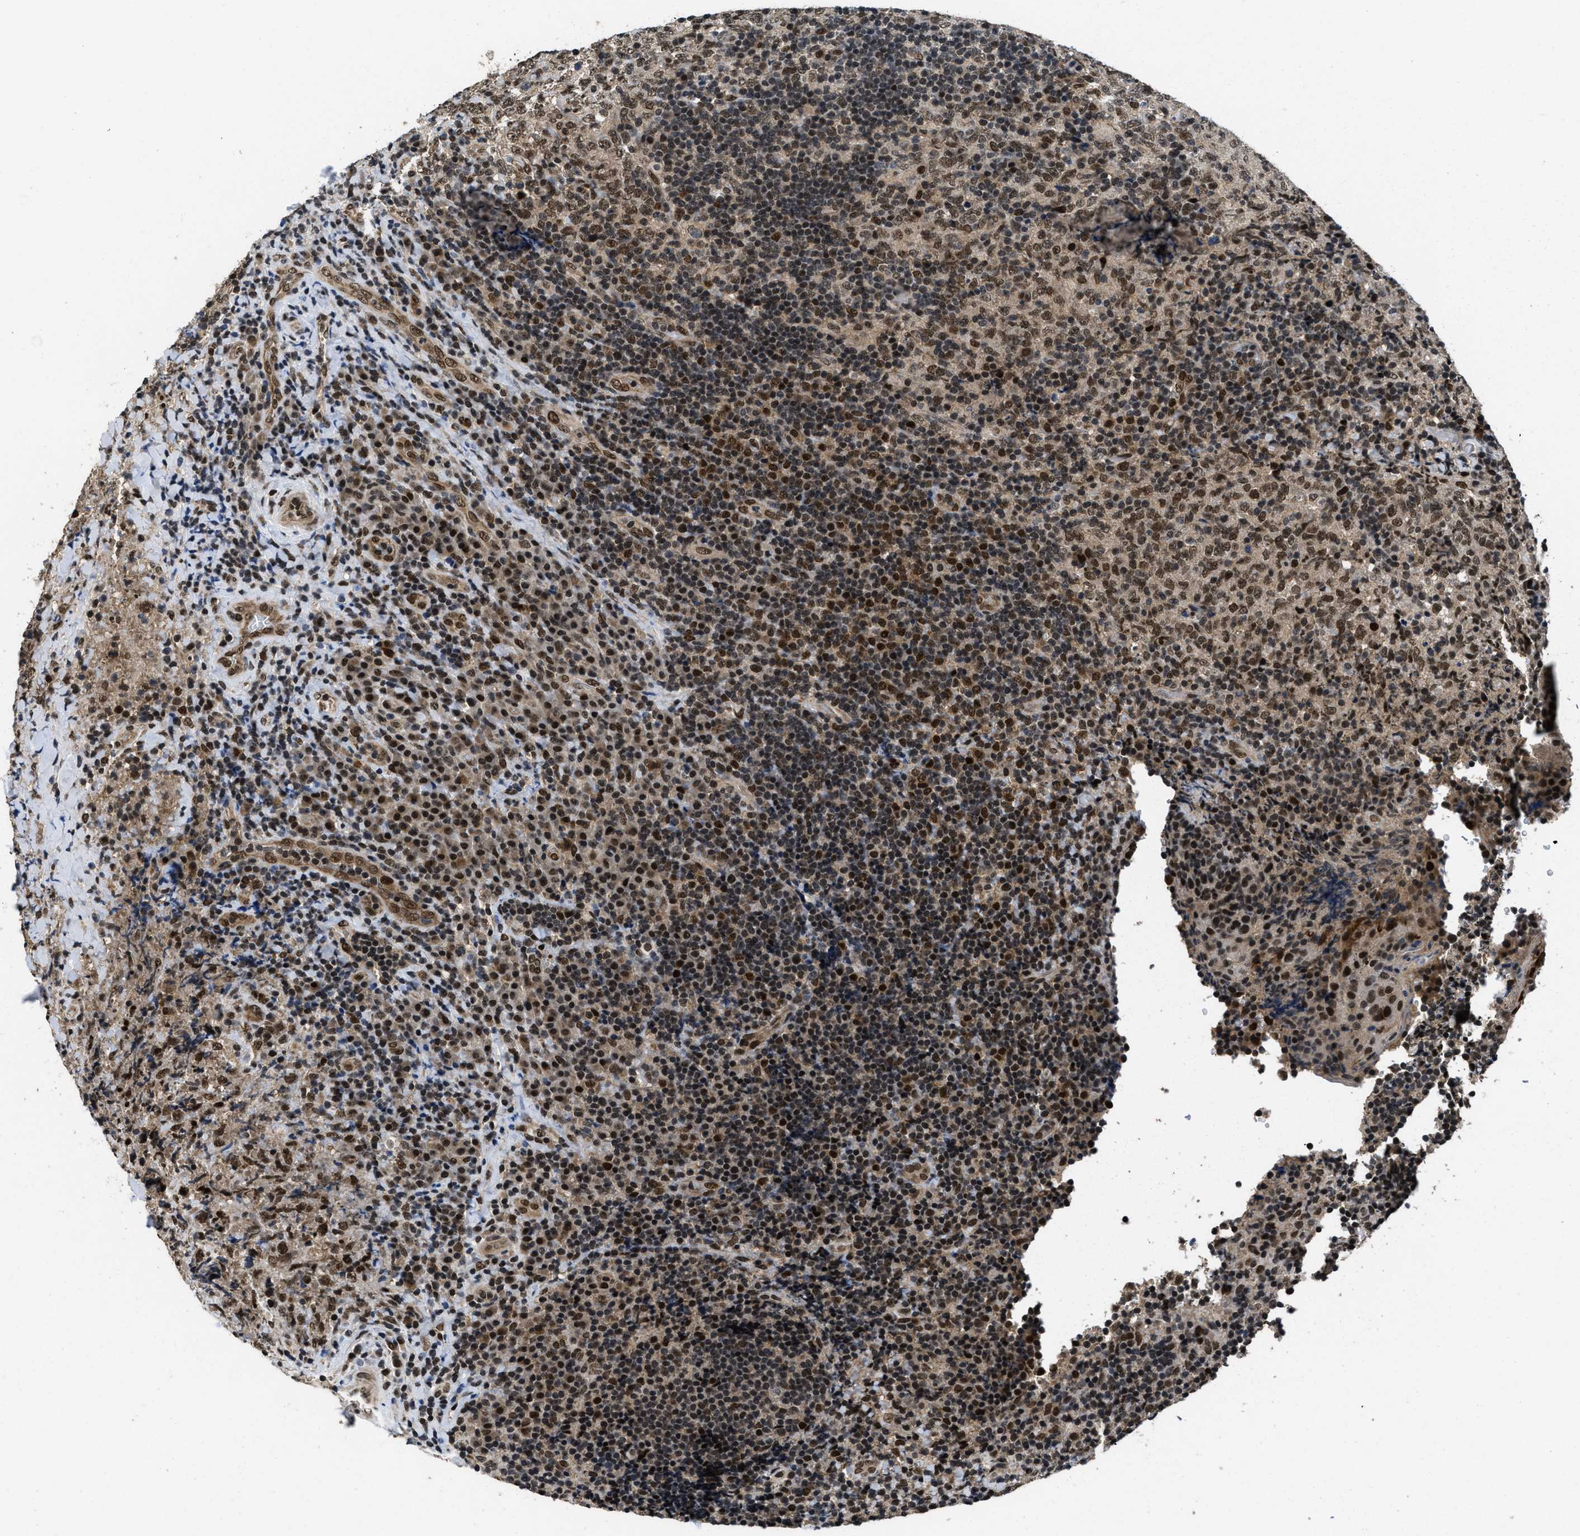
{"staining": {"intensity": "strong", "quantity": ">75%", "location": "nuclear"}, "tissue": "lymphoma", "cell_type": "Tumor cells", "image_type": "cancer", "snomed": [{"axis": "morphology", "description": "Malignant lymphoma, non-Hodgkin's type, High grade"}, {"axis": "topography", "description": "Tonsil"}], "caption": "Protein staining of lymphoma tissue exhibits strong nuclear positivity in approximately >75% of tumor cells. The staining is performed using DAB brown chromogen to label protein expression. The nuclei are counter-stained blue using hematoxylin.", "gene": "CUL4B", "patient": {"sex": "female", "age": 36}}